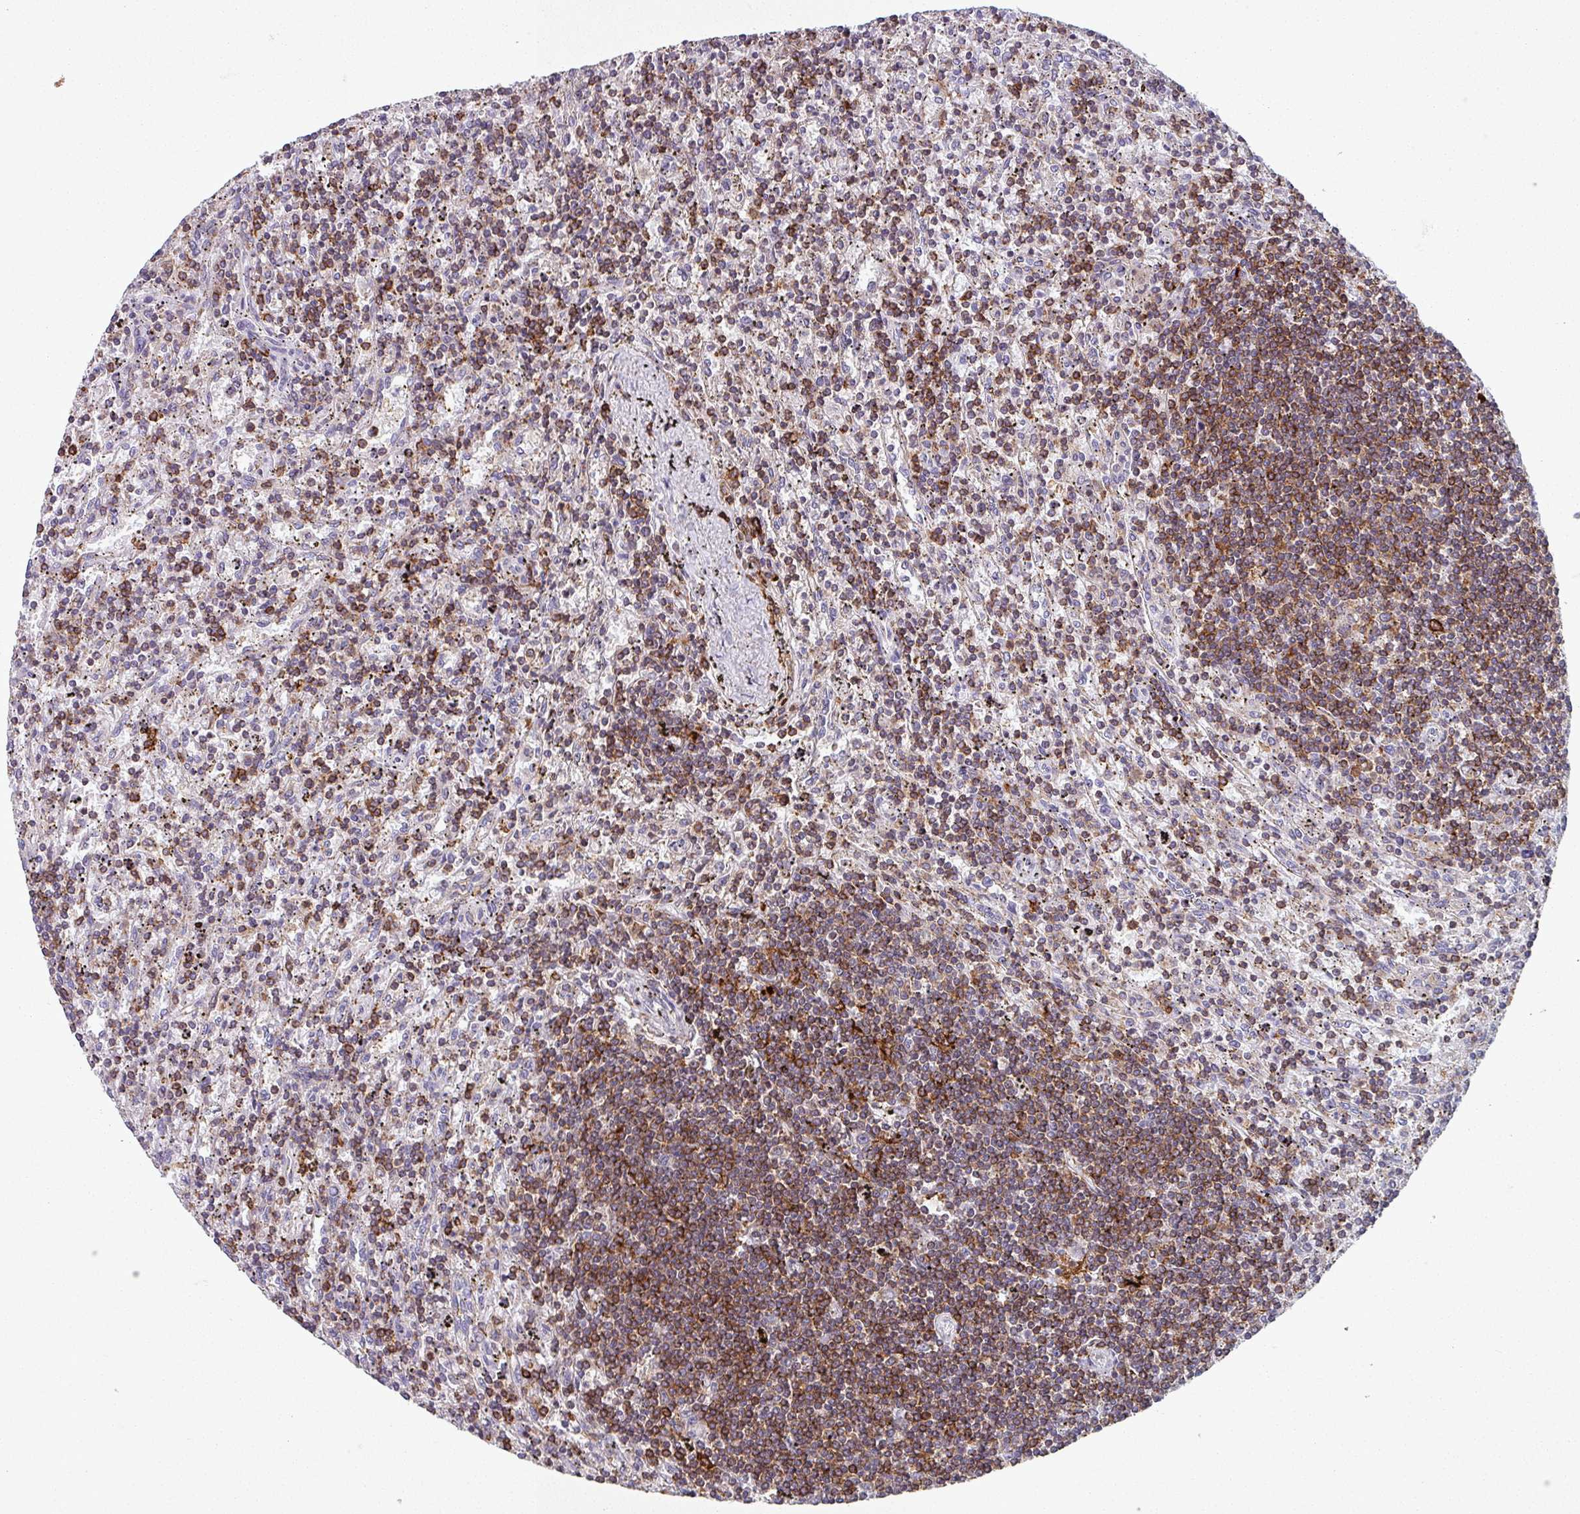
{"staining": {"intensity": "moderate", "quantity": "25%-75%", "location": "cytoplasmic/membranous"}, "tissue": "lymphoma", "cell_type": "Tumor cells", "image_type": "cancer", "snomed": [{"axis": "morphology", "description": "Malignant lymphoma, non-Hodgkin's type, Low grade"}, {"axis": "topography", "description": "Spleen"}], "caption": "High-magnification brightfield microscopy of malignant lymphoma, non-Hodgkin's type (low-grade) stained with DAB (brown) and counterstained with hematoxylin (blue). tumor cells exhibit moderate cytoplasmic/membranous expression is appreciated in about25%-75% of cells.", "gene": "NEDD9", "patient": {"sex": "male", "age": 76}}